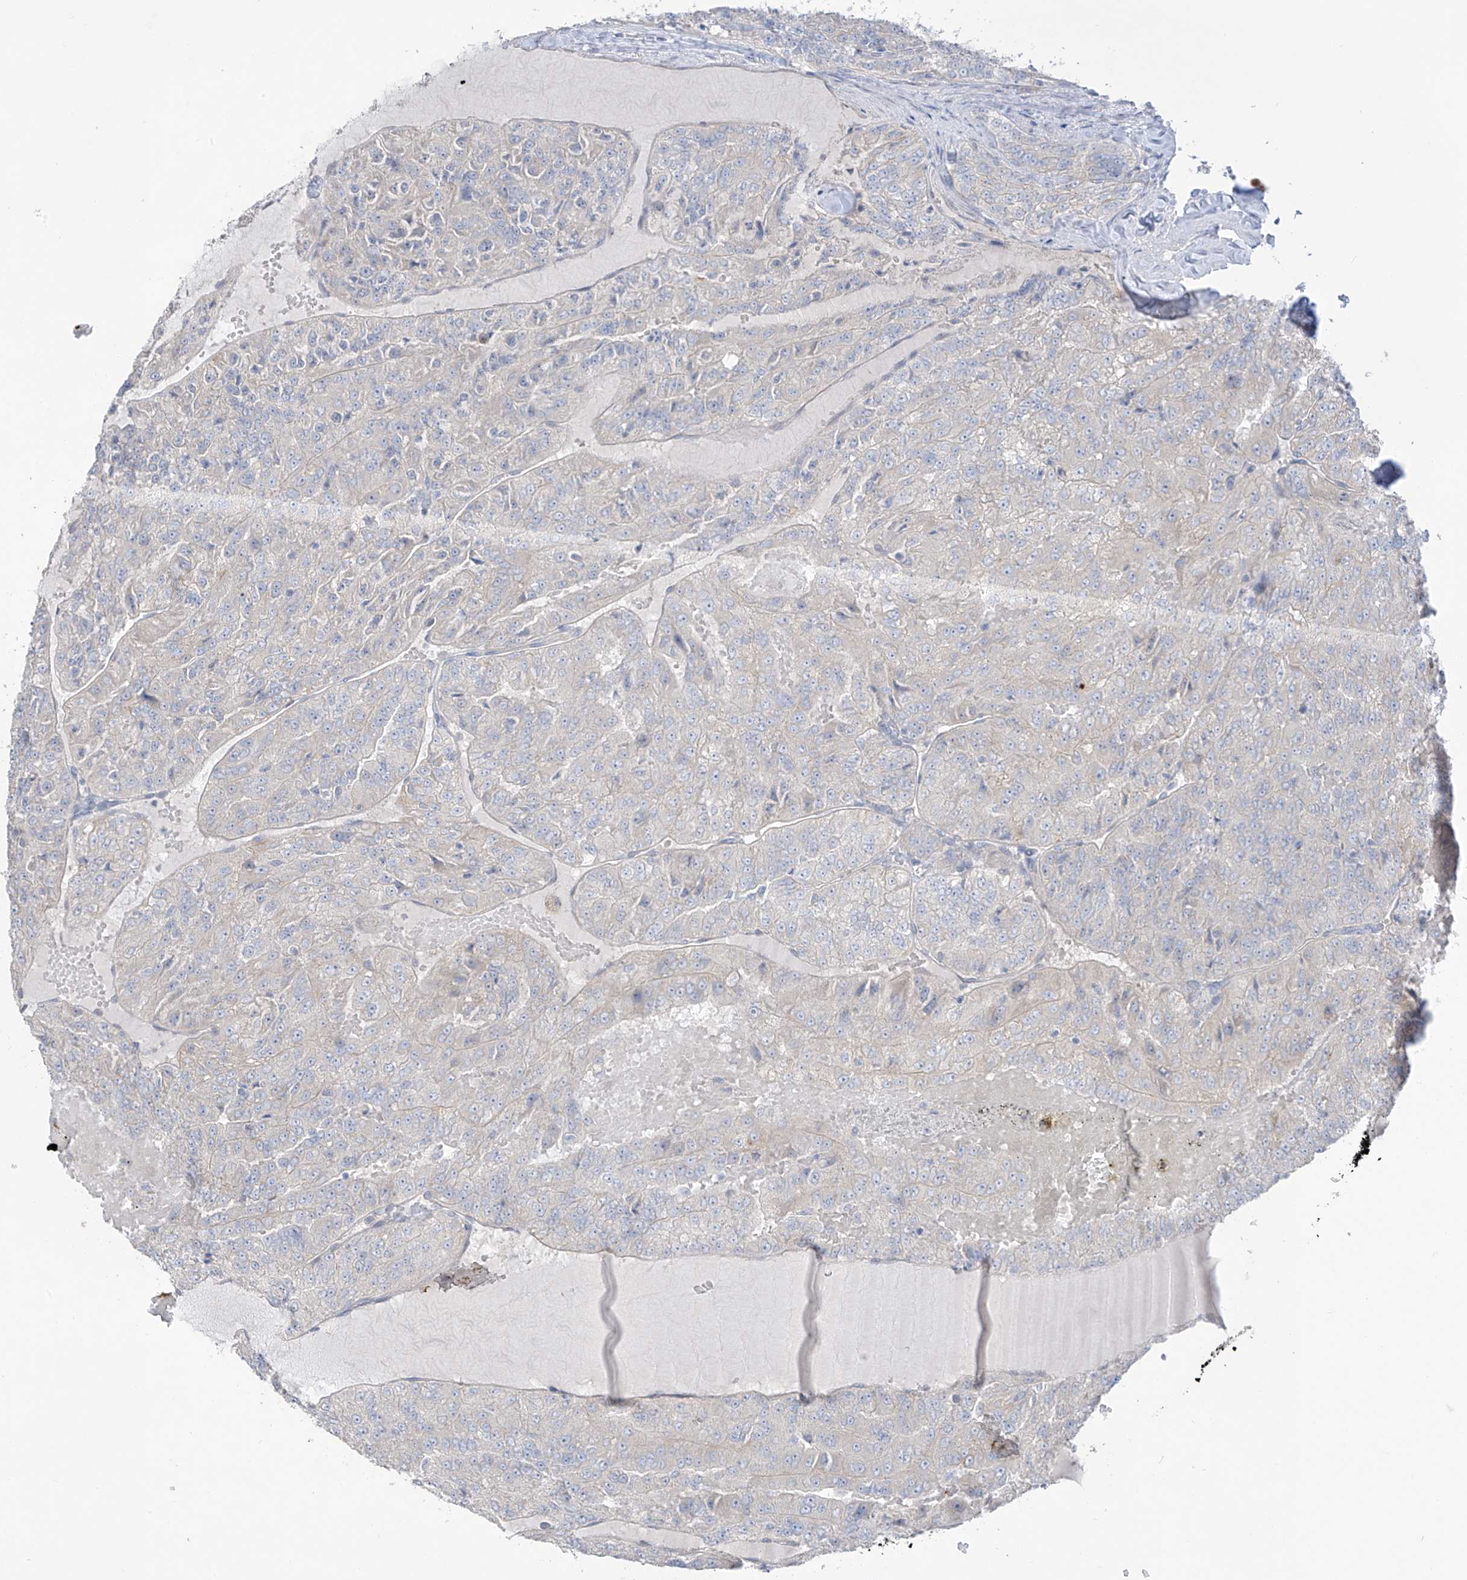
{"staining": {"intensity": "negative", "quantity": "none", "location": "none"}, "tissue": "renal cancer", "cell_type": "Tumor cells", "image_type": "cancer", "snomed": [{"axis": "morphology", "description": "Adenocarcinoma, NOS"}, {"axis": "topography", "description": "Kidney"}], "caption": "This image is of renal cancer (adenocarcinoma) stained with immunohistochemistry to label a protein in brown with the nuclei are counter-stained blue. There is no expression in tumor cells. (DAB (3,3'-diaminobenzidine) immunohistochemistry (IHC) with hematoxylin counter stain).", "gene": "EIPR1", "patient": {"sex": "female", "age": 63}}